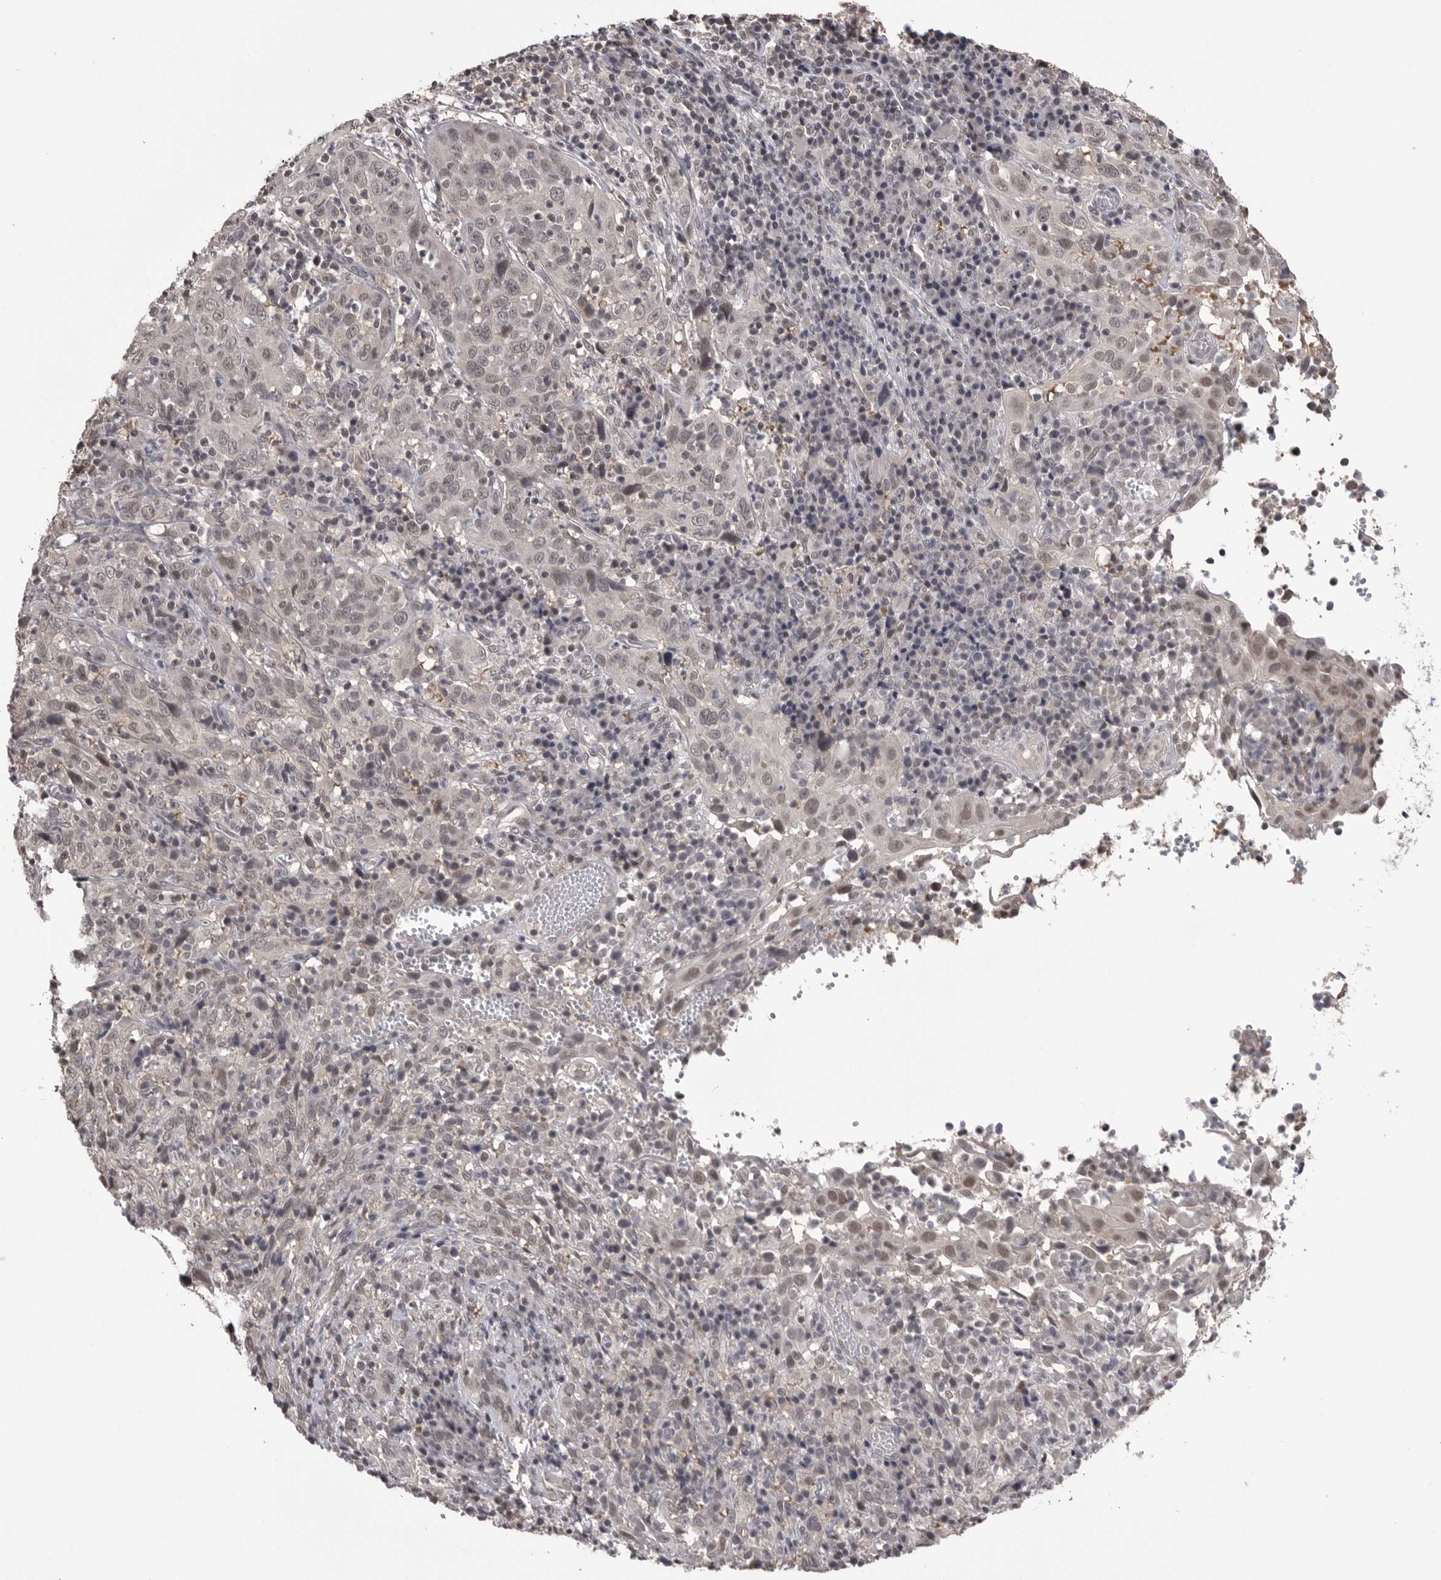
{"staining": {"intensity": "weak", "quantity": "25%-75%", "location": "nuclear"}, "tissue": "cervical cancer", "cell_type": "Tumor cells", "image_type": "cancer", "snomed": [{"axis": "morphology", "description": "Squamous cell carcinoma, NOS"}, {"axis": "topography", "description": "Cervix"}], "caption": "Immunohistochemical staining of cervical cancer demonstrates low levels of weak nuclear protein staining in approximately 25%-75% of tumor cells.", "gene": "DLG2", "patient": {"sex": "female", "age": 46}}